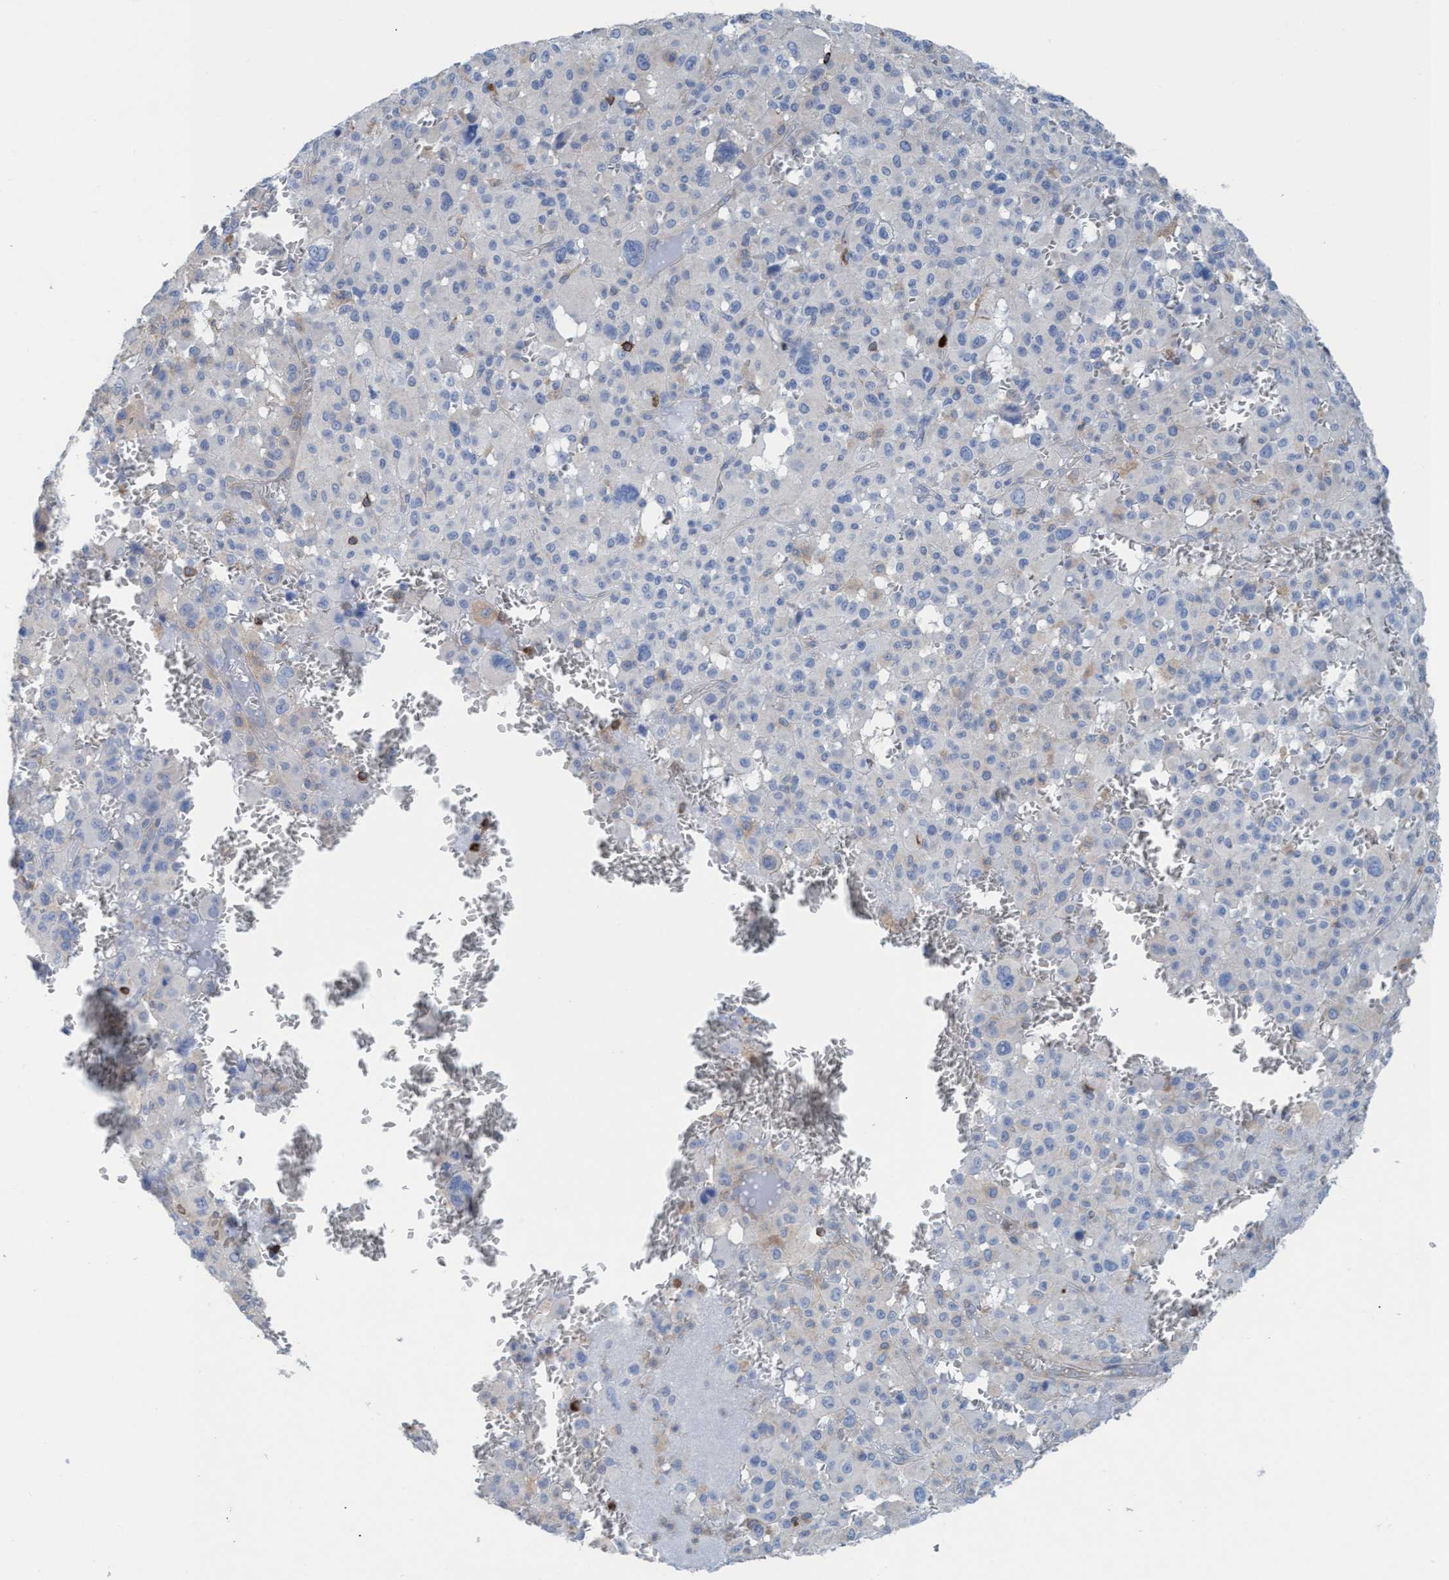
{"staining": {"intensity": "negative", "quantity": "none", "location": "none"}, "tissue": "melanoma", "cell_type": "Tumor cells", "image_type": "cancer", "snomed": [{"axis": "morphology", "description": "Malignant melanoma, Metastatic site"}, {"axis": "topography", "description": "Skin"}], "caption": "High magnification brightfield microscopy of malignant melanoma (metastatic site) stained with DAB (3,3'-diaminobenzidine) (brown) and counterstained with hematoxylin (blue): tumor cells show no significant positivity. (Immunohistochemistry, brightfield microscopy, high magnification).", "gene": "EZR", "patient": {"sex": "female", "age": 74}}